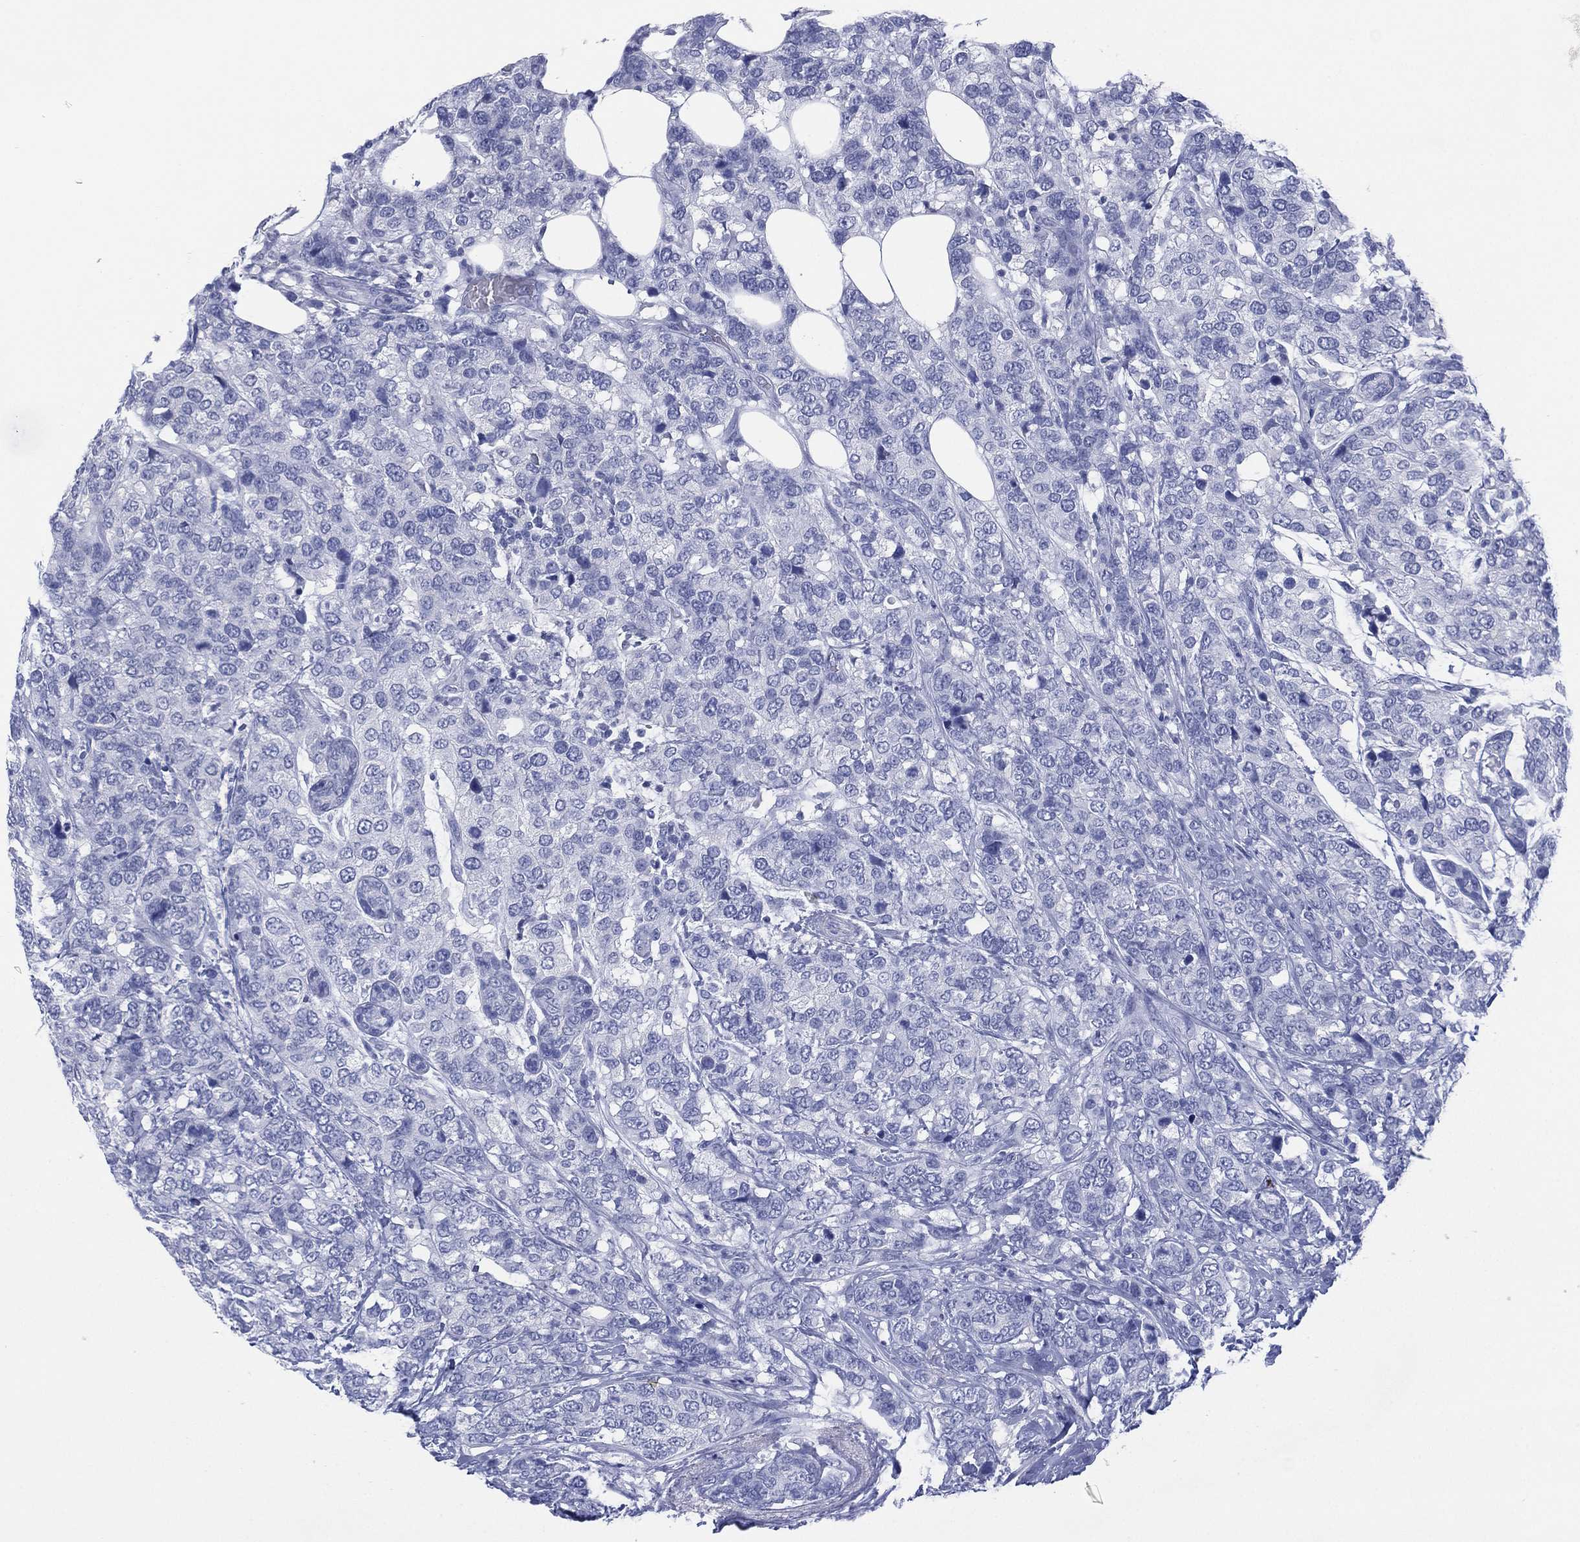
{"staining": {"intensity": "negative", "quantity": "none", "location": "none"}, "tissue": "breast cancer", "cell_type": "Tumor cells", "image_type": "cancer", "snomed": [{"axis": "morphology", "description": "Lobular carcinoma"}, {"axis": "topography", "description": "Breast"}], "caption": "Immunohistochemical staining of human breast cancer (lobular carcinoma) displays no significant staining in tumor cells. (Immunohistochemistry (ihc), brightfield microscopy, high magnification).", "gene": "DSG1", "patient": {"sex": "female", "age": 59}}